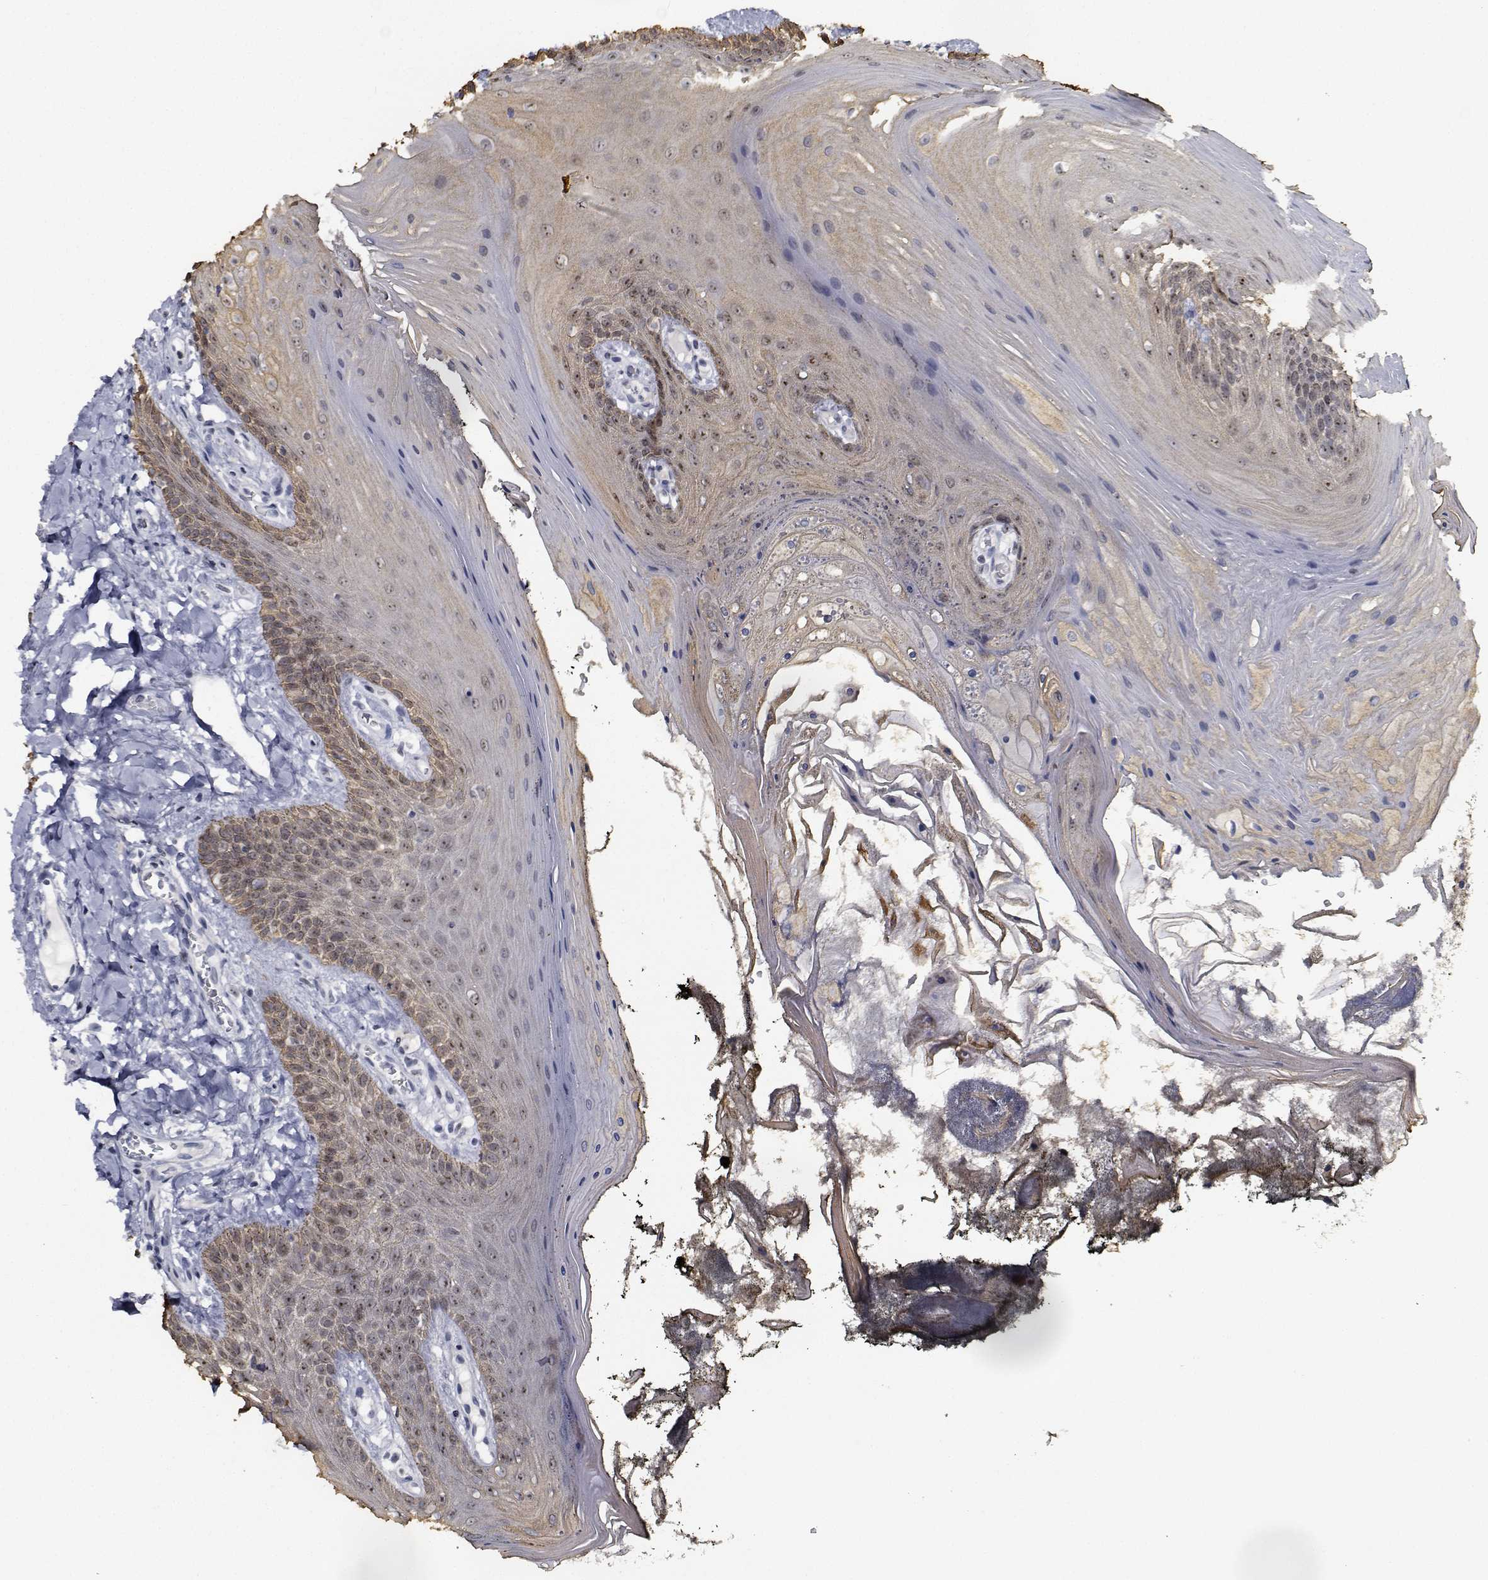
{"staining": {"intensity": "moderate", "quantity": "25%-75%", "location": "nuclear"}, "tissue": "oral mucosa", "cell_type": "Squamous epithelial cells", "image_type": "normal", "snomed": [{"axis": "morphology", "description": "Normal tissue, NOS"}, {"axis": "topography", "description": "Oral tissue"}], "caption": "The micrograph displays staining of normal oral mucosa, revealing moderate nuclear protein staining (brown color) within squamous epithelial cells.", "gene": "NVL", "patient": {"sex": "male", "age": 9}}